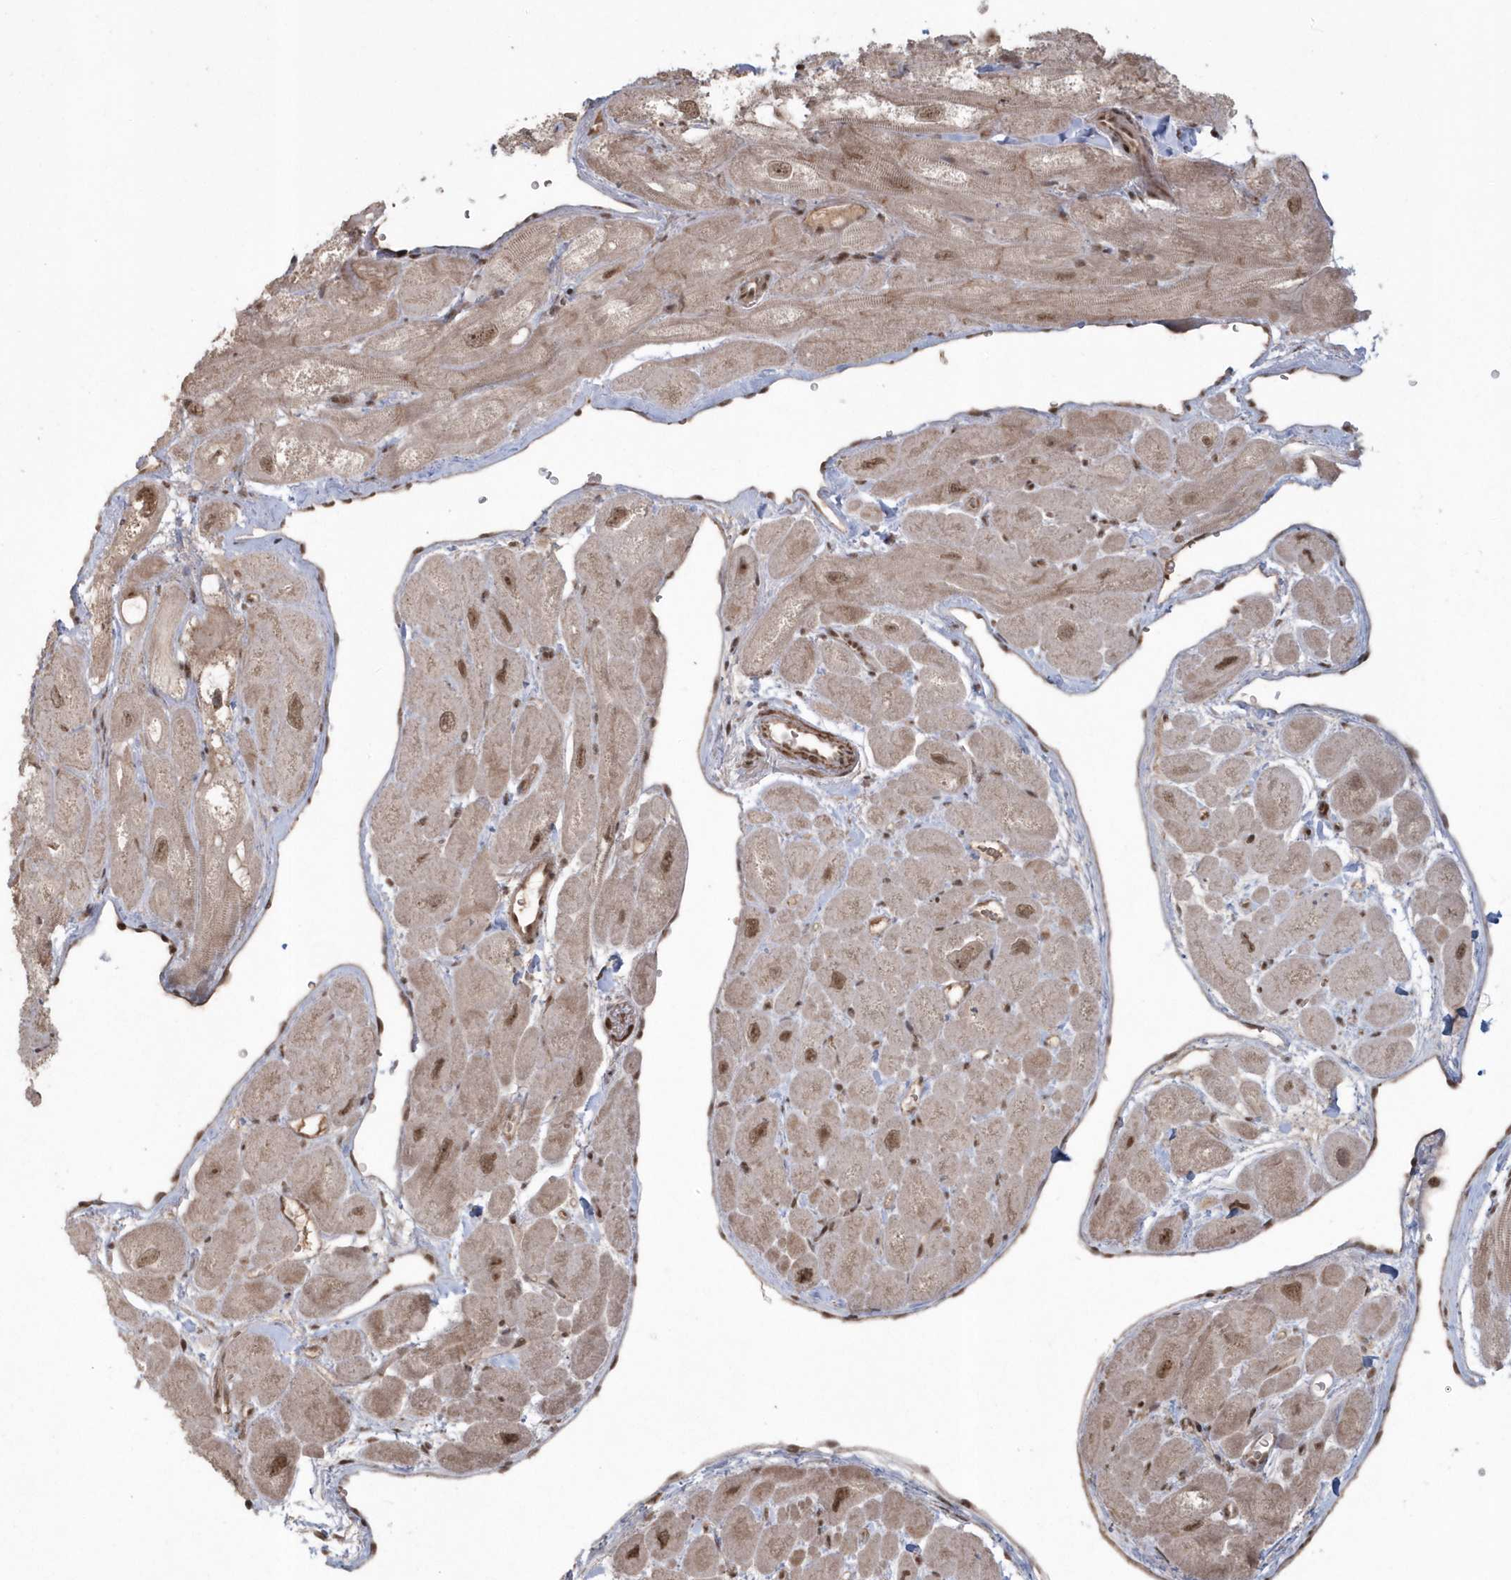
{"staining": {"intensity": "moderate", "quantity": "25%-75%", "location": "cytoplasmic/membranous,nuclear"}, "tissue": "heart muscle", "cell_type": "Cardiomyocytes", "image_type": "normal", "snomed": [{"axis": "morphology", "description": "Normal tissue, NOS"}, {"axis": "topography", "description": "Heart"}], "caption": "Approximately 25%-75% of cardiomyocytes in unremarkable human heart muscle reveal moderate cytoplasmic/membranous,nuclear protein expression as visualized by brown immunohistochemical staining.", "gene": "EPB41L4A", "patient": {"sex": "male", "age": 49}}